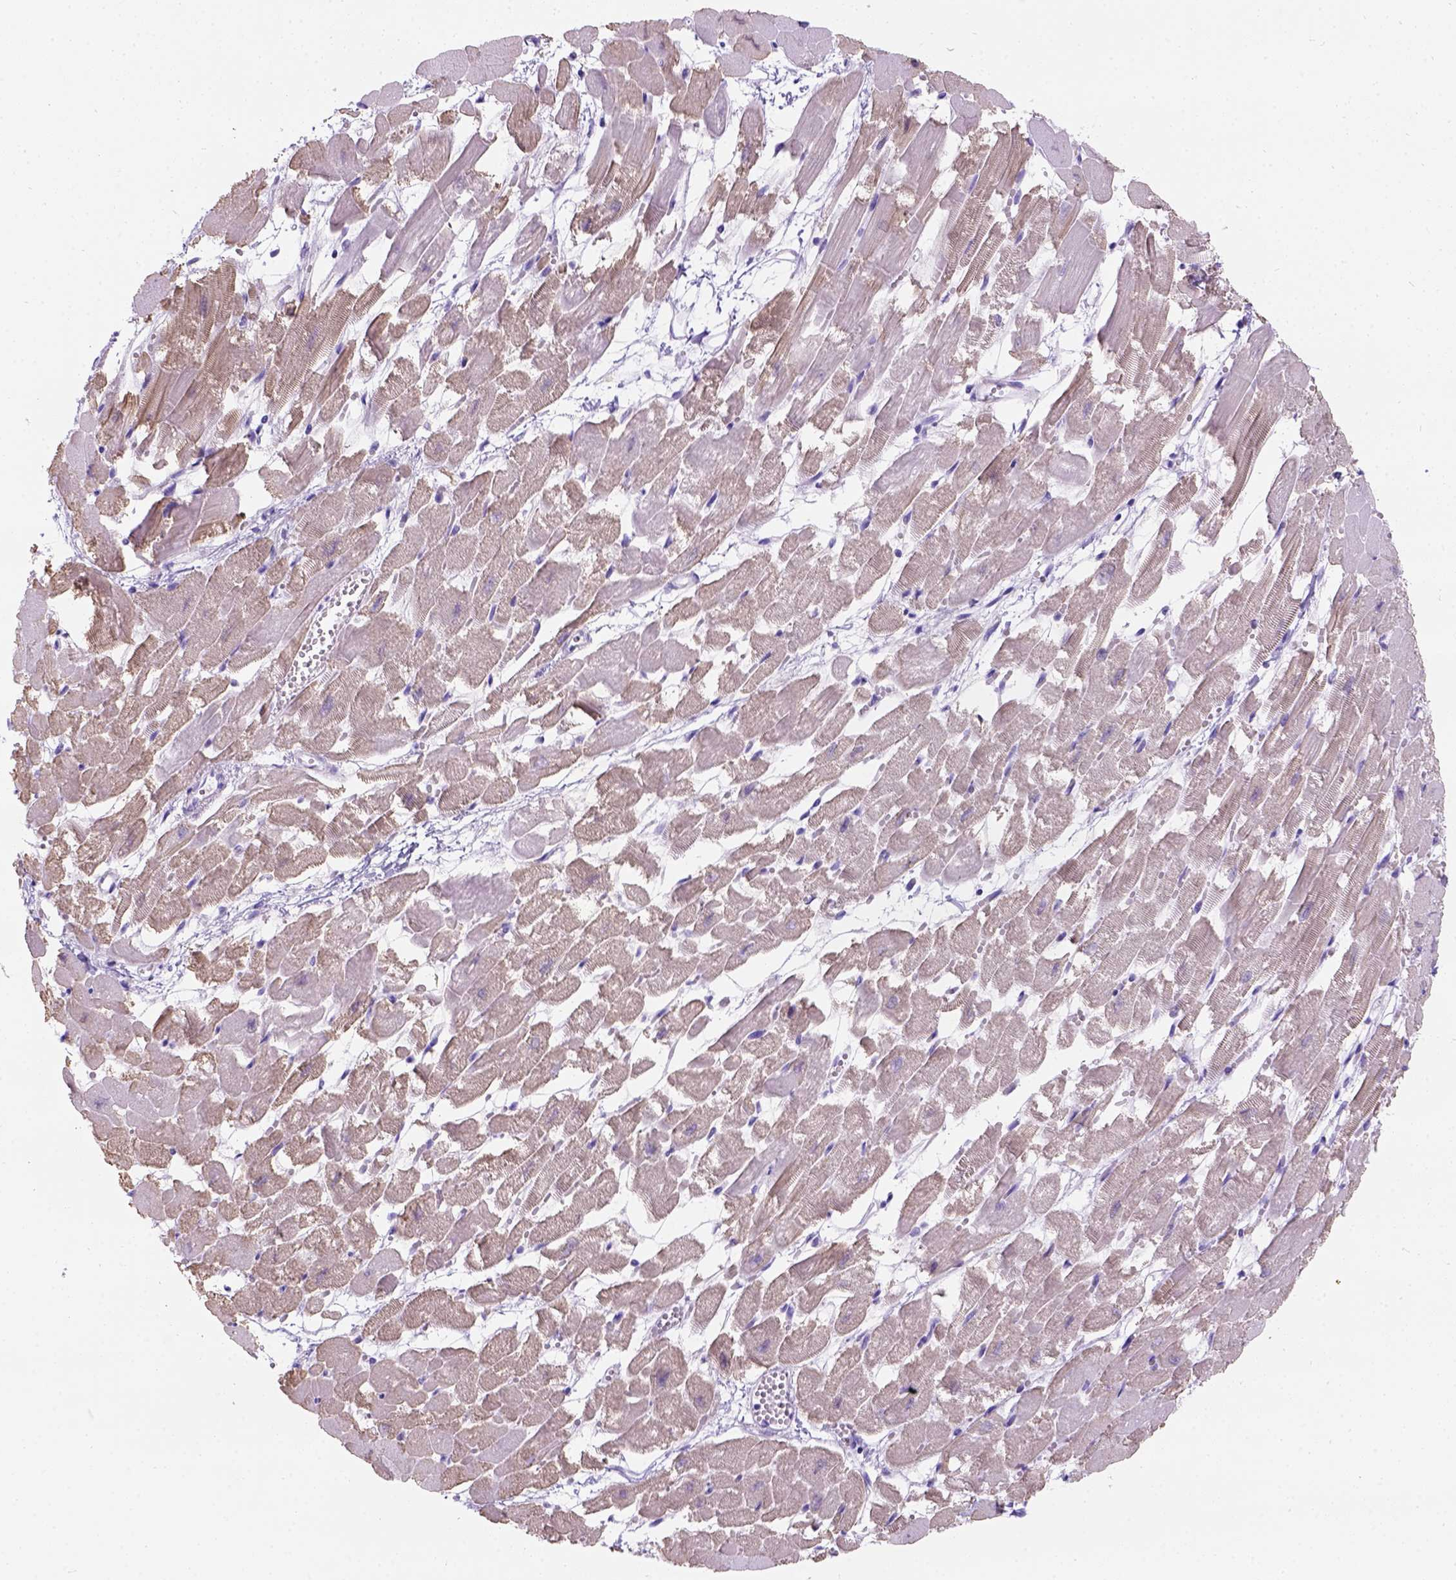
{"staining": {"intensity": "negative", "quantity": "none", "location": "none"}, "tissue": "heart muscle", "cell_type": "Cardiomyocytes", "image_type": "normal", "snomed": [{"axis": "morphology", "description": "Normal tissue, NOS"}, {"axis": "topography", "description": "Heart"}], "caption": "DAB immunohistochemical staining of normal human heart muscle exhibits no significant expression in cardiomyocytes.", "gene": "C7orf57", "patient": {"sex": "female", "age": 52}}